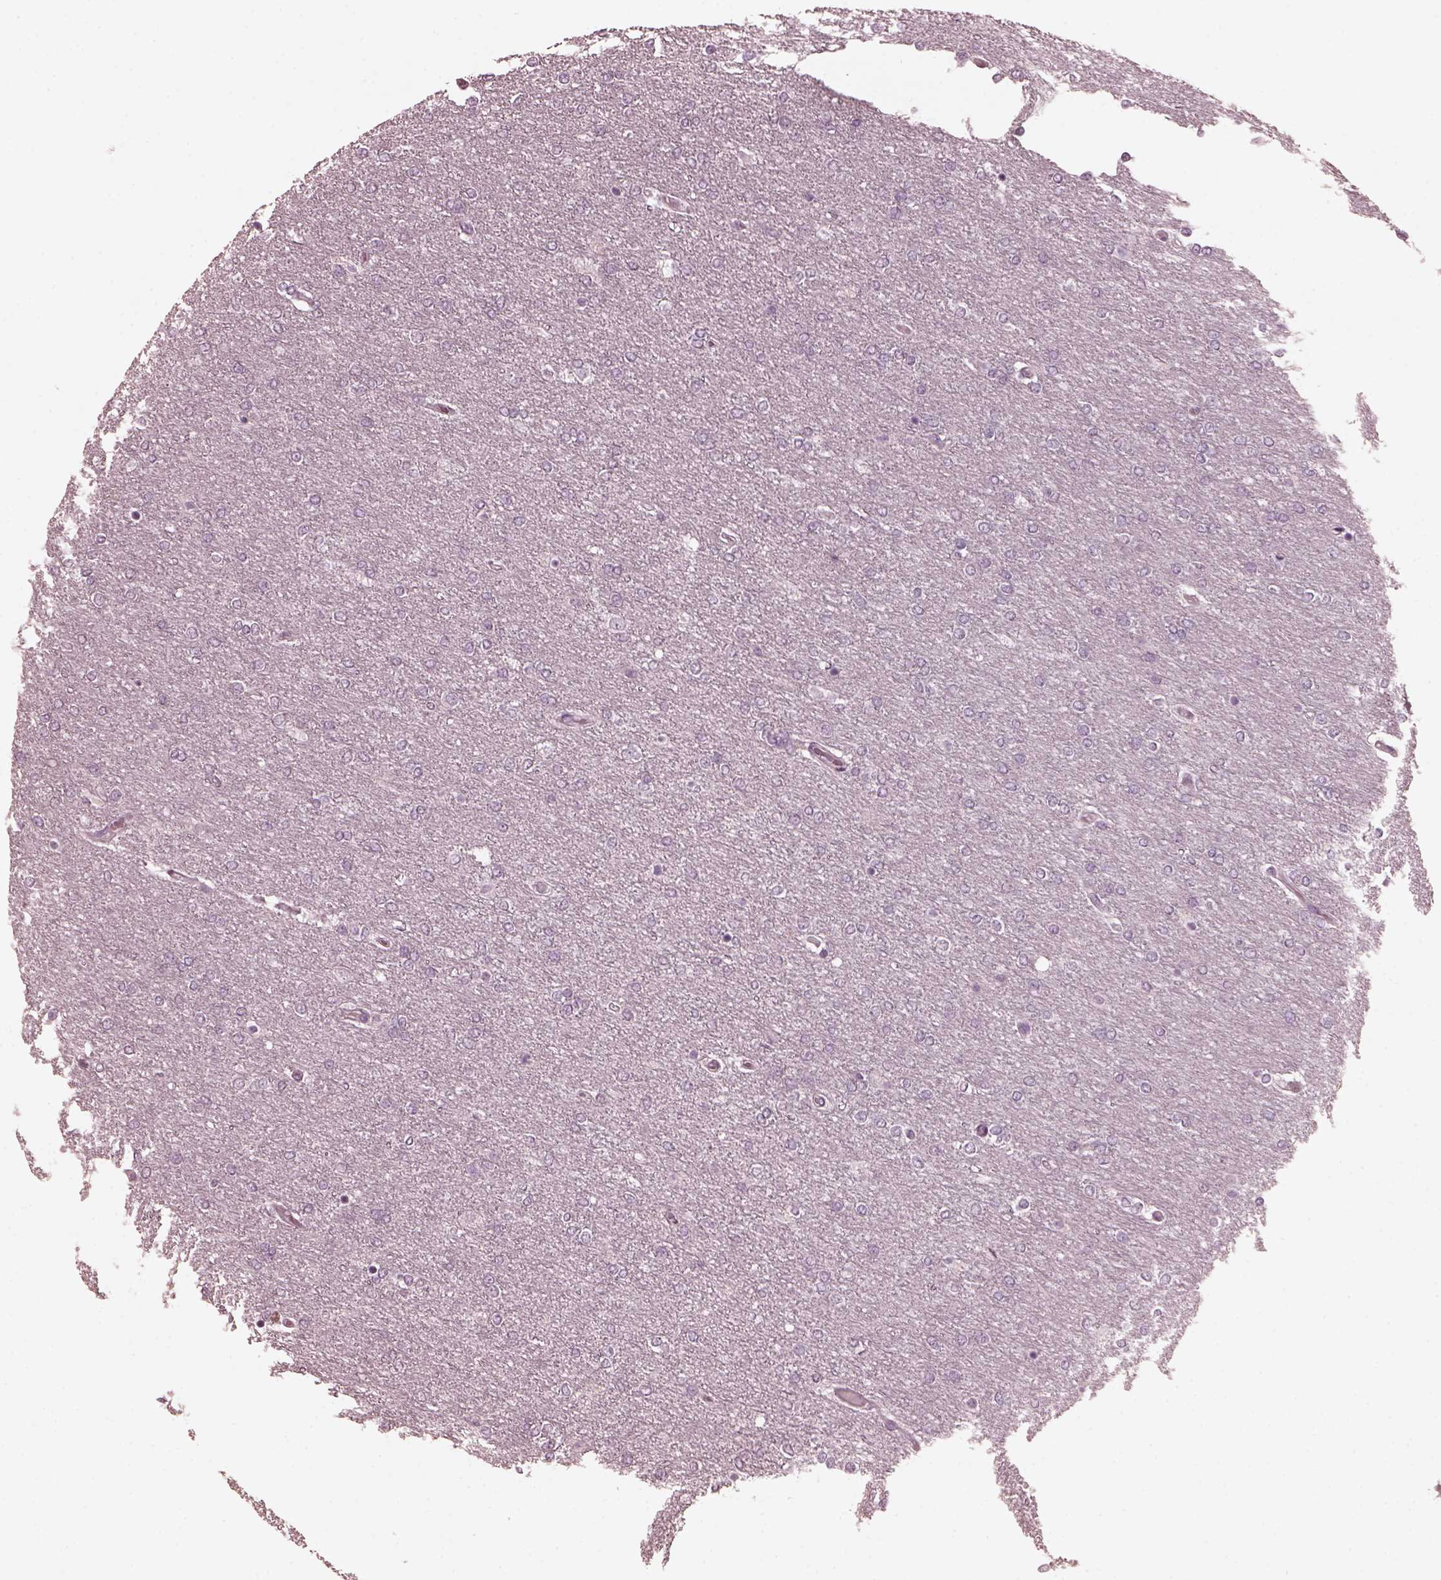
{"staining": {"intensity": "negative", "quantity": "none", "location": "none"}, "tissue": "glioma", "cell_type": "Tumor cells", "image_type": "cancer", "snomed": [{"axis": "morphology", "description": "Glioma, malignant, High grade"}, {"axis": "topography", "description": "Brain"}], "caption": "A high-resolution histopathology image shows IHC staining of glioma, which demonstrates no significant positivity in tumor cells.", "gene": "CGA", "patient": {"sex": "female", "age": 61}}